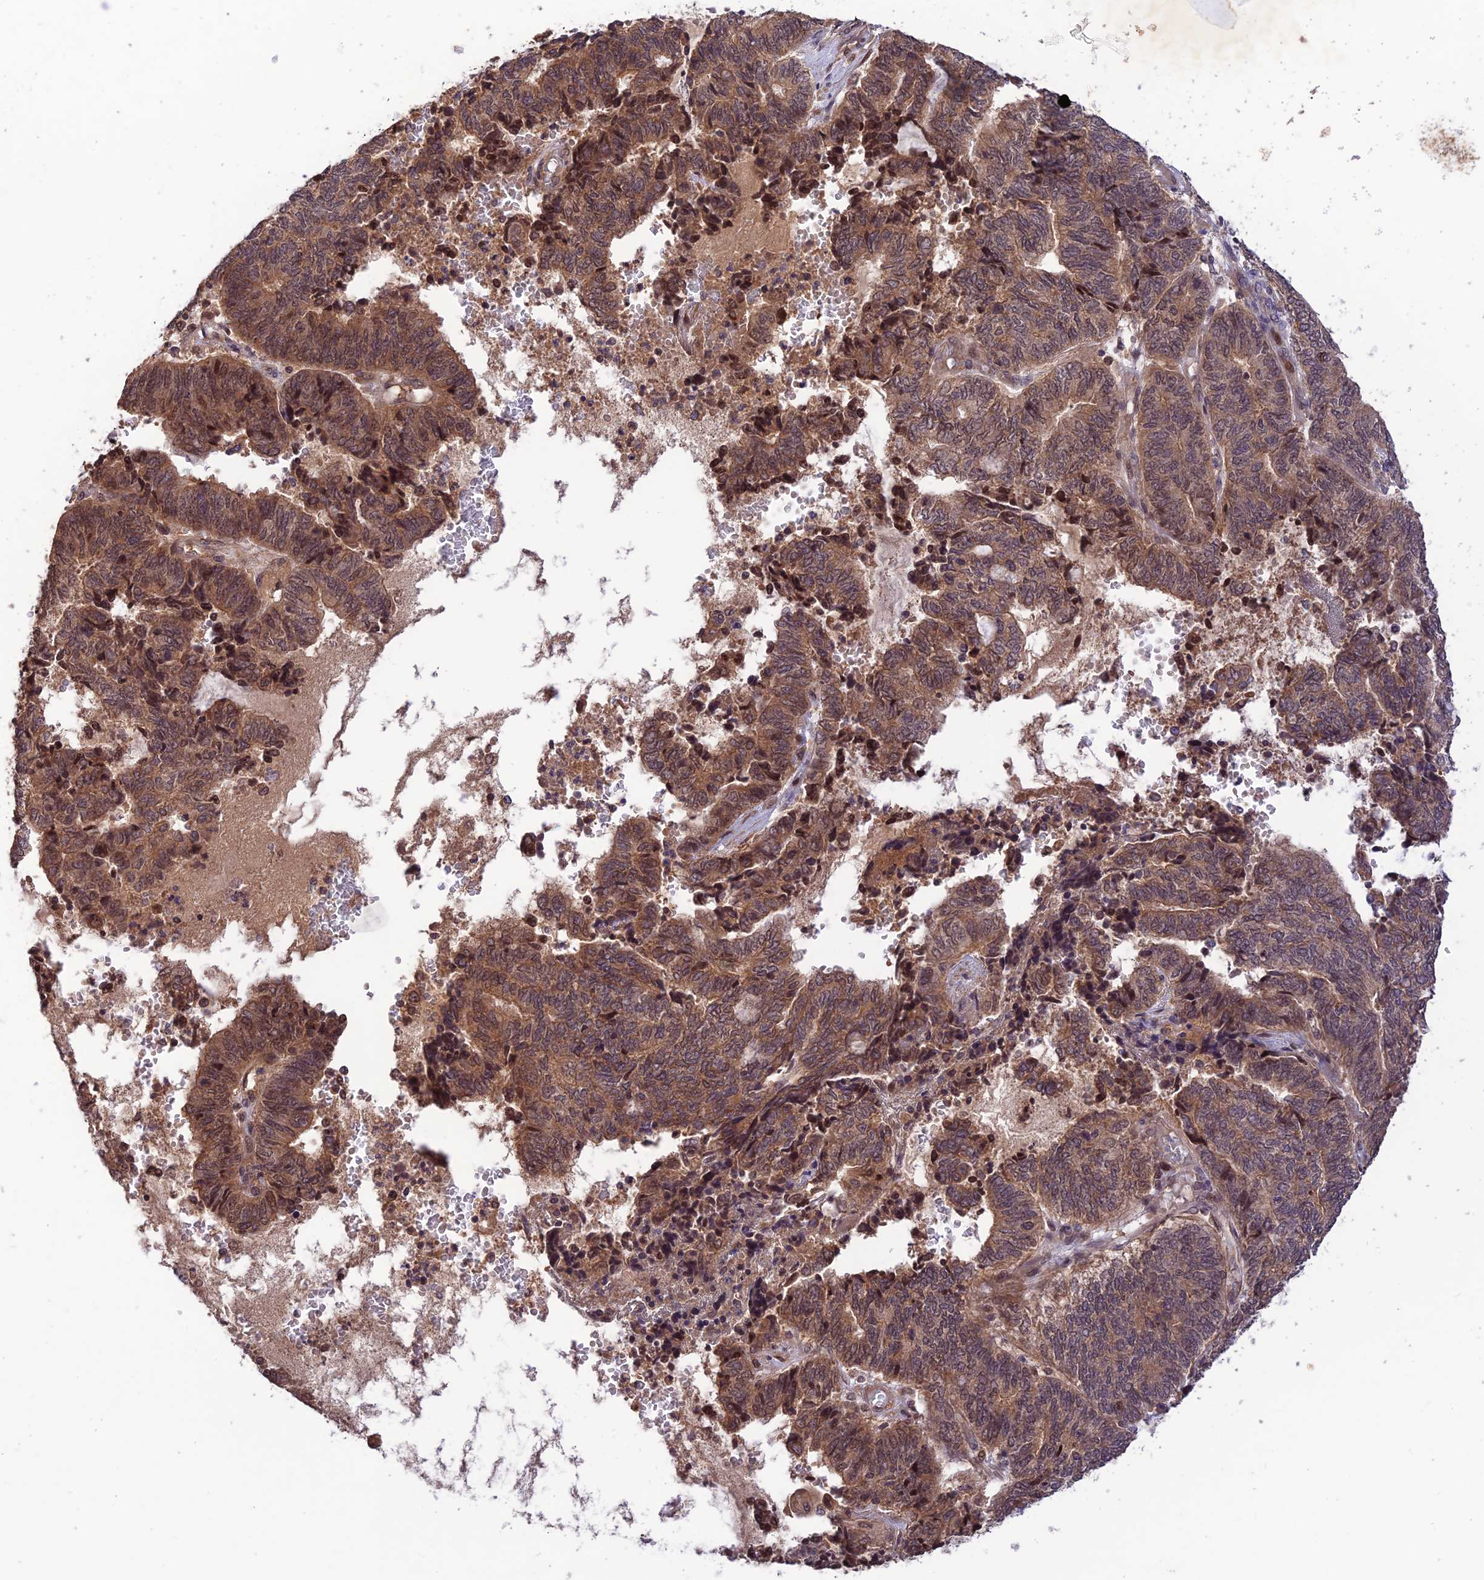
{"staining": {"intensity": "moderate", "quantity": ">75%", "location": "cytoplasmic/membranous"}, "tissue": "endometrial cancer", "cell_type": "Tumor cells", "image_type": "cancer", "snomed": [{"axis": "morphology", "description": "Adenocarcinoma, NOS"}, {"axis": "topography", "description": "Uterus"}, {"axis": "topography", "description": "Endometrium"}], "caption": "About >75% of tumor cells in human endometrial cancer (adenocarcinoma) demonstrate moderate cytoplasmic/membranous protein staining as visualized by brown immunohistochemical staining.", "gene": "REV1", "patient": {"sex": "female", "age": 70}}